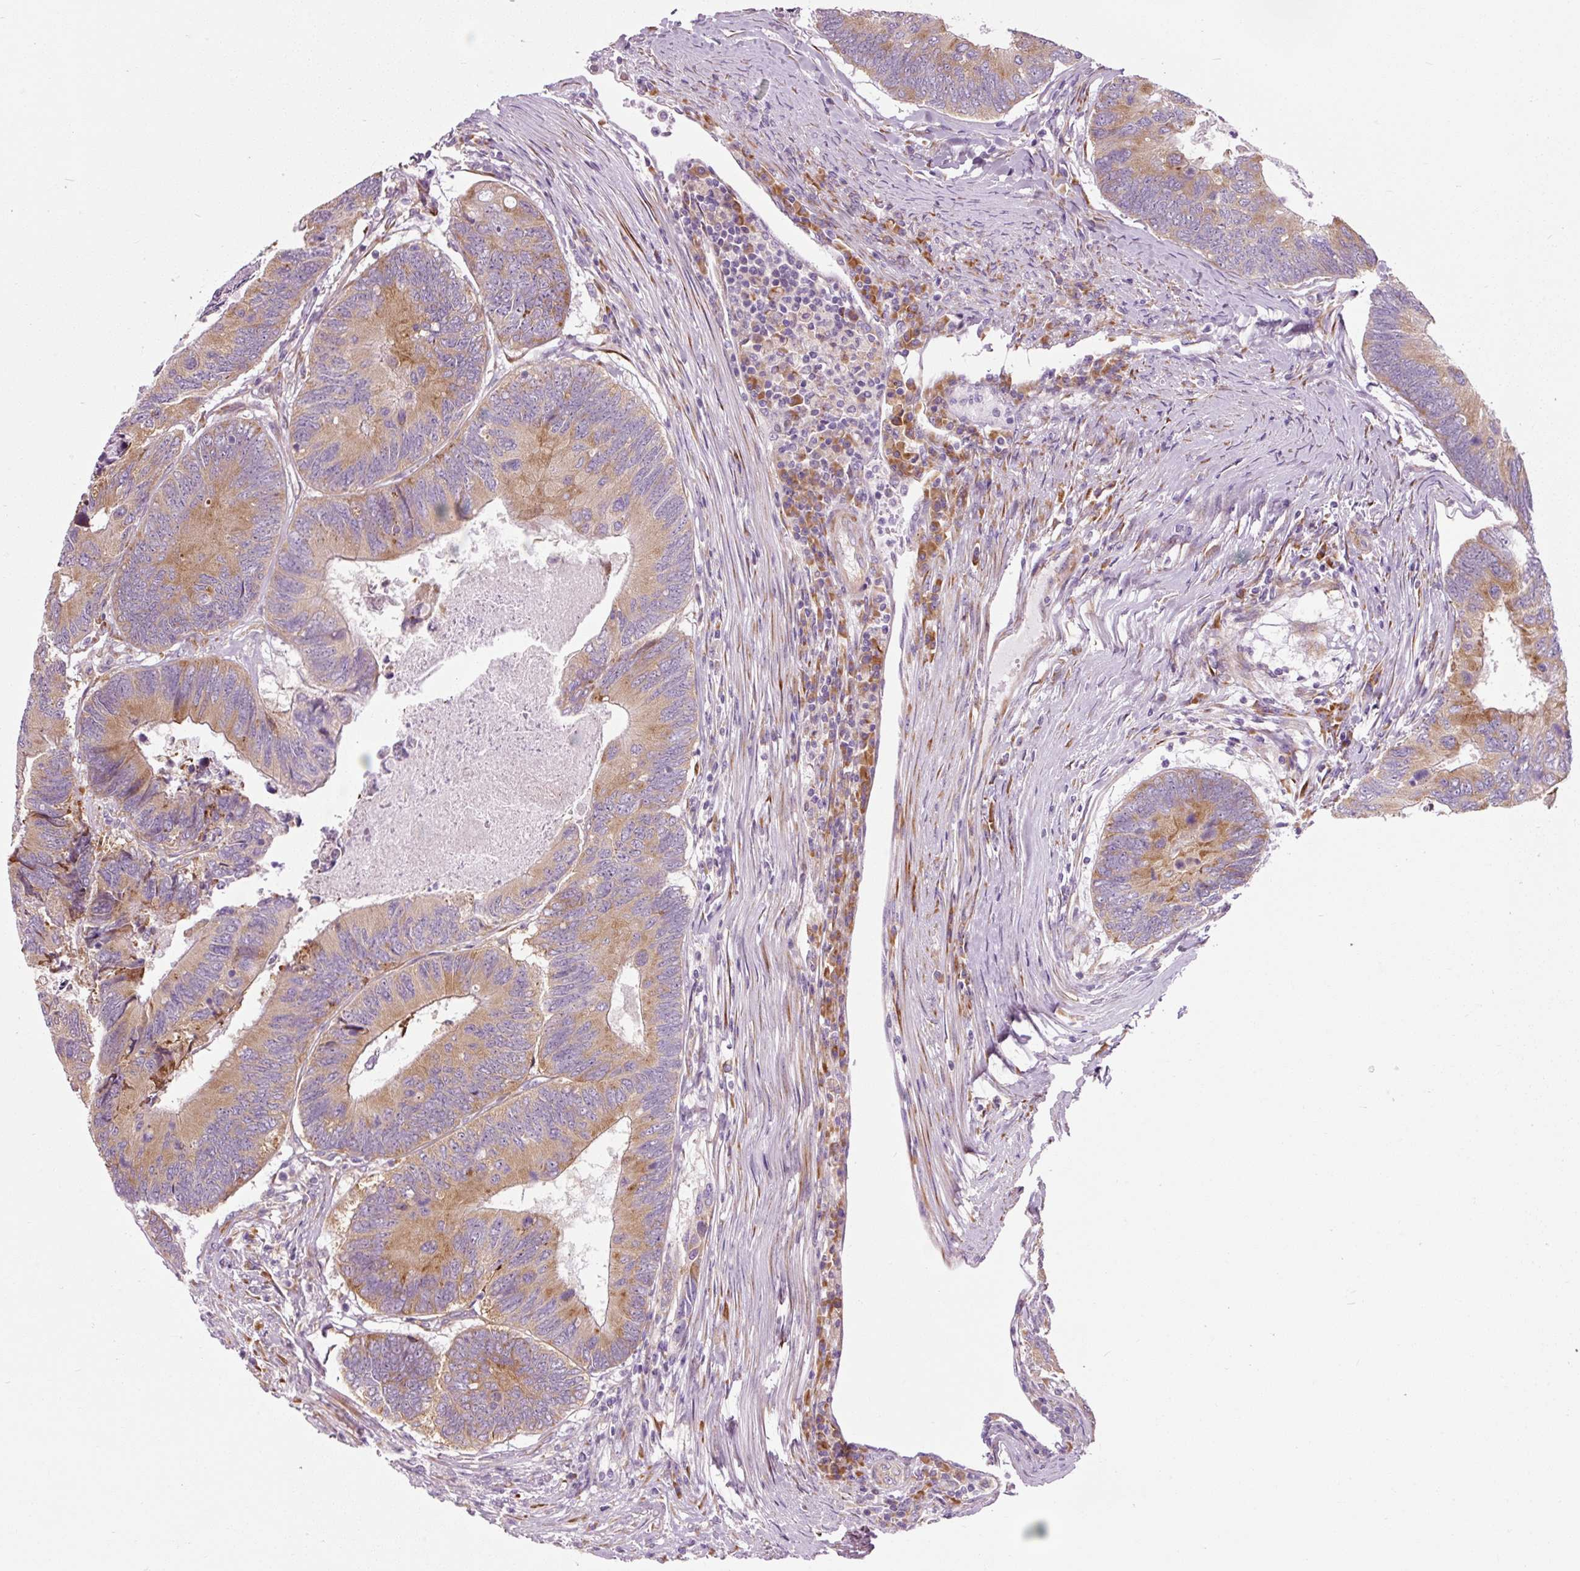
{"staining": {"intensity": "moderate", "quantity": "25%-75%", "location": "cytoplasmic/membranous"}, "tissue": "colorectal cancer", "cell_type": "Tumor cells", "image_type": "cancer", "snomed": [{"axis": "morphology", "description": "Adenocarcinoma, NOS"}, {"axis": "topography", "description": "Colon"}], "caption": "Tumor cells display medium levels of moderate cytoplasmic/membranous positivity in approximately 25%-75% of cells in human colorectal cancer (adenocarcinoma).", "gene": "RPL10A", "patient": {"sex": "female", "age": 67}}